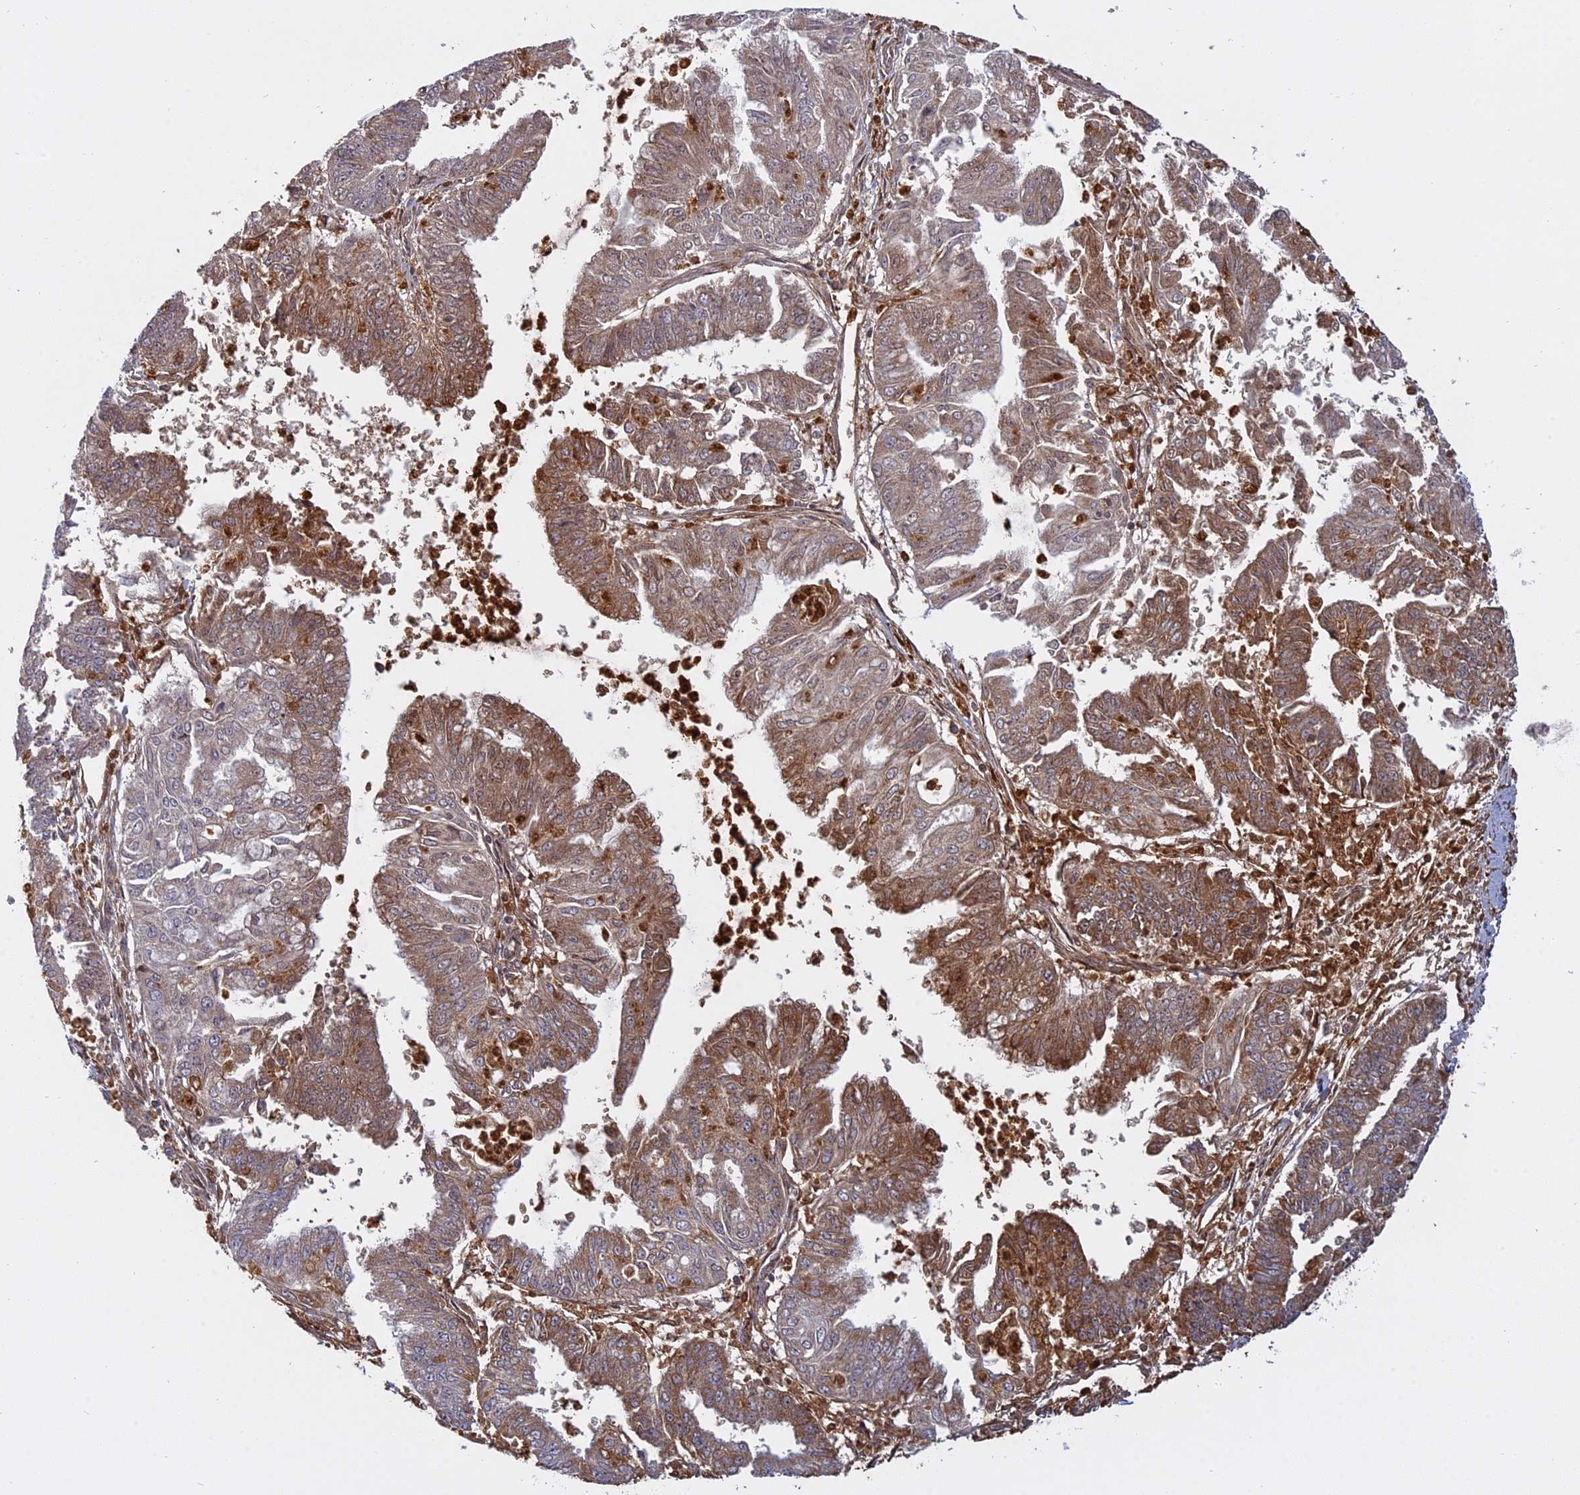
{"staining": {"intensity": "moderate", "quantity": "25%-75%", "location": "cytoplasmic/membranous"}, "tissue": "endometrial cancer", "cell_type": "Tumor cells", "image_type": "cancer", "snomed": [{"axis": "morphology", "description": "Adenocarcinoma, NOS"}, {"axis": "topography", "description": "Endometrium"}], "caption": "Brown immunohistochemical staining in human endometrial cancer (adenocarcinoma) shows moderate cytoplasmic/membranous positivity in about 25%-75% of tumor cells.", "gene": "TMEM208", "patient": {"sex": "female", "age": 73}}